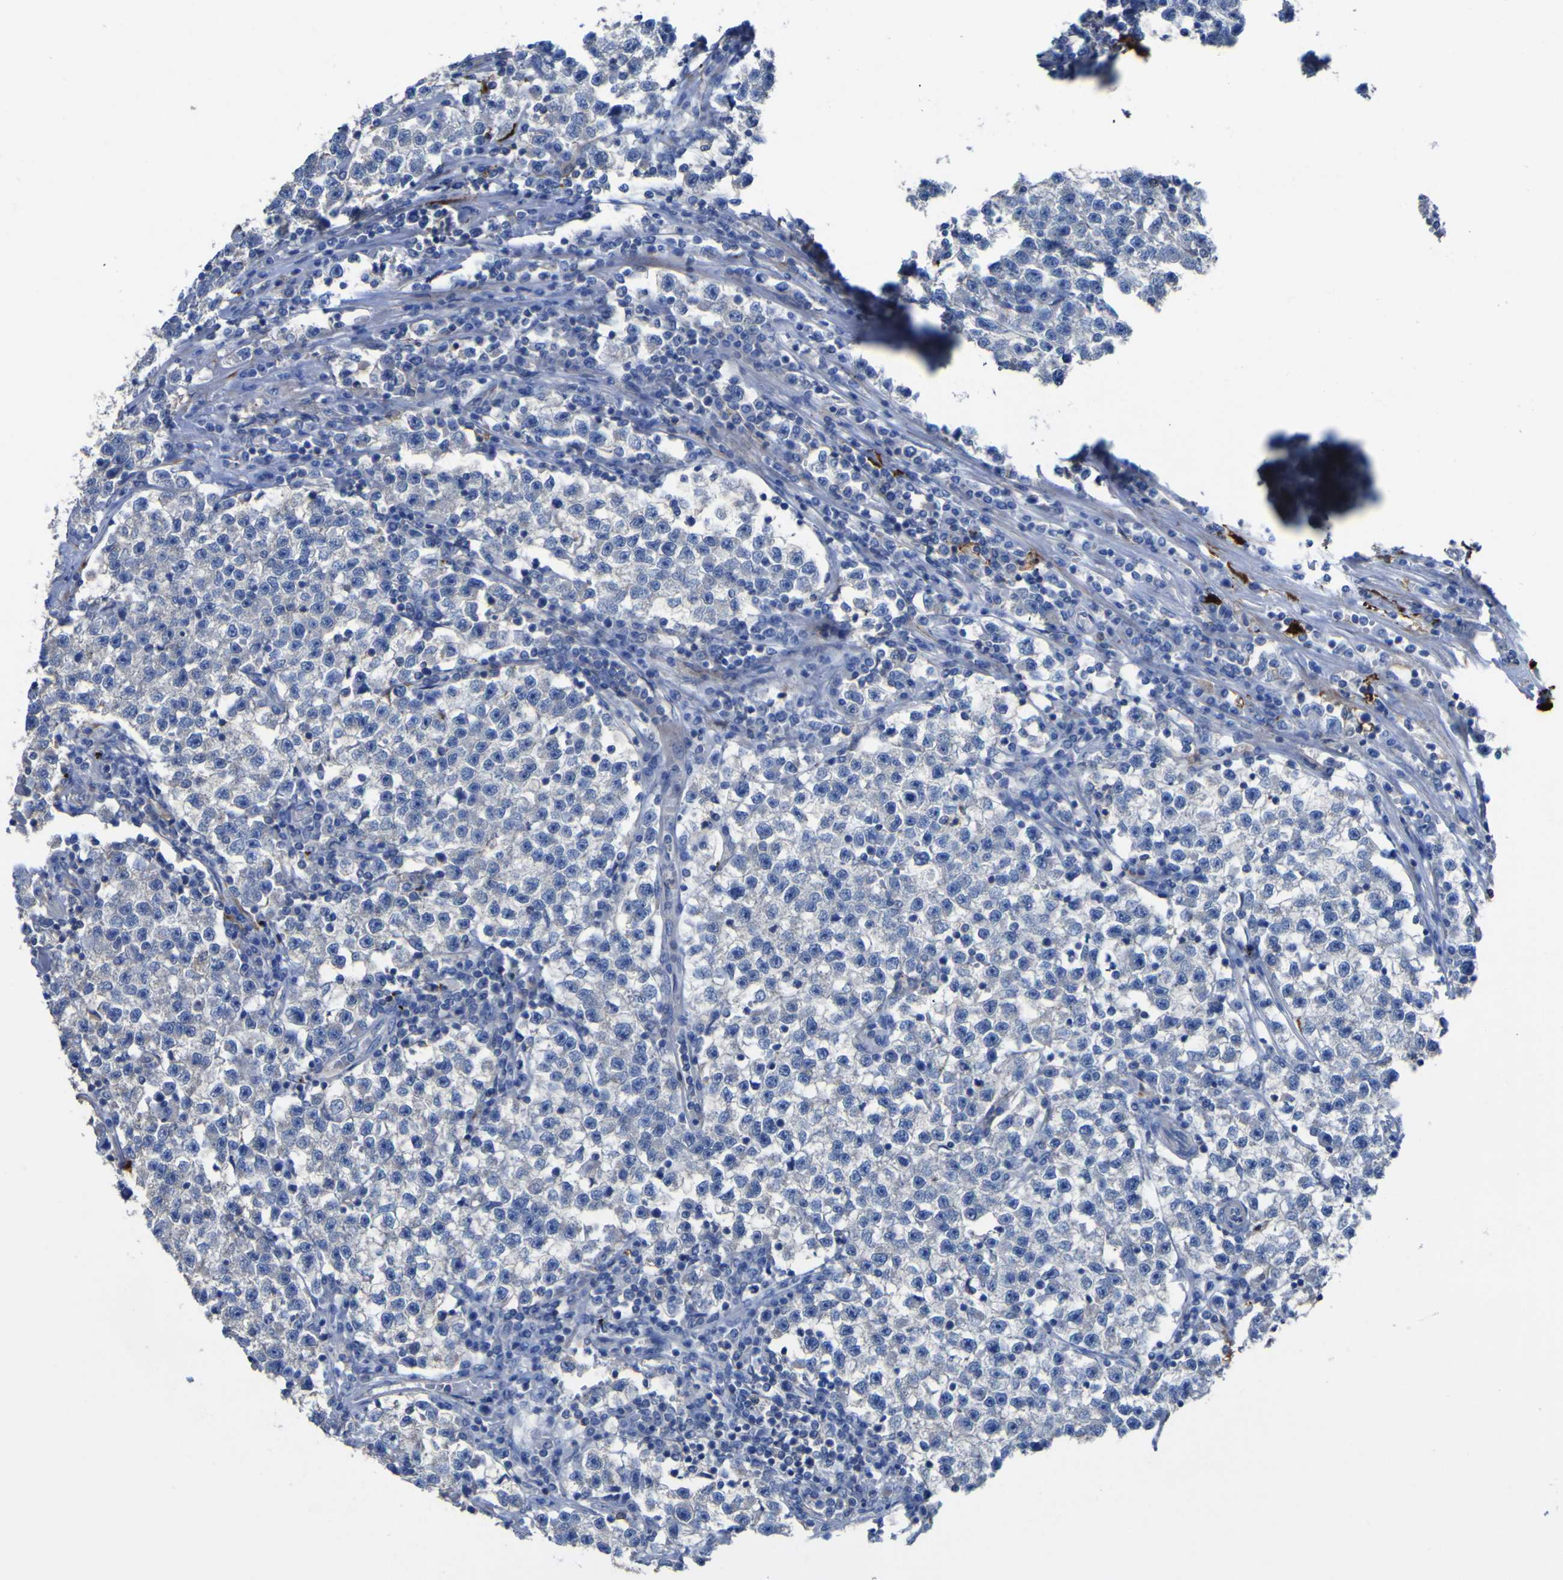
{"staining": {"intensity": "negative", "quantity": "none", "location": "none"}, "tissue": "testis cancer", "cell_type": "Tumor cells", "image_type": "cancer", "snomed": [{"axis": "morphology", "description": "Seminoma, NOS"}, {"axis": "topography", "description": "Testis"}], "caption": "There is no significant expression in tumor cells of seminoma (testis).", "gene": "AGO4", "patient": {"sex": "male", "age": 22}}